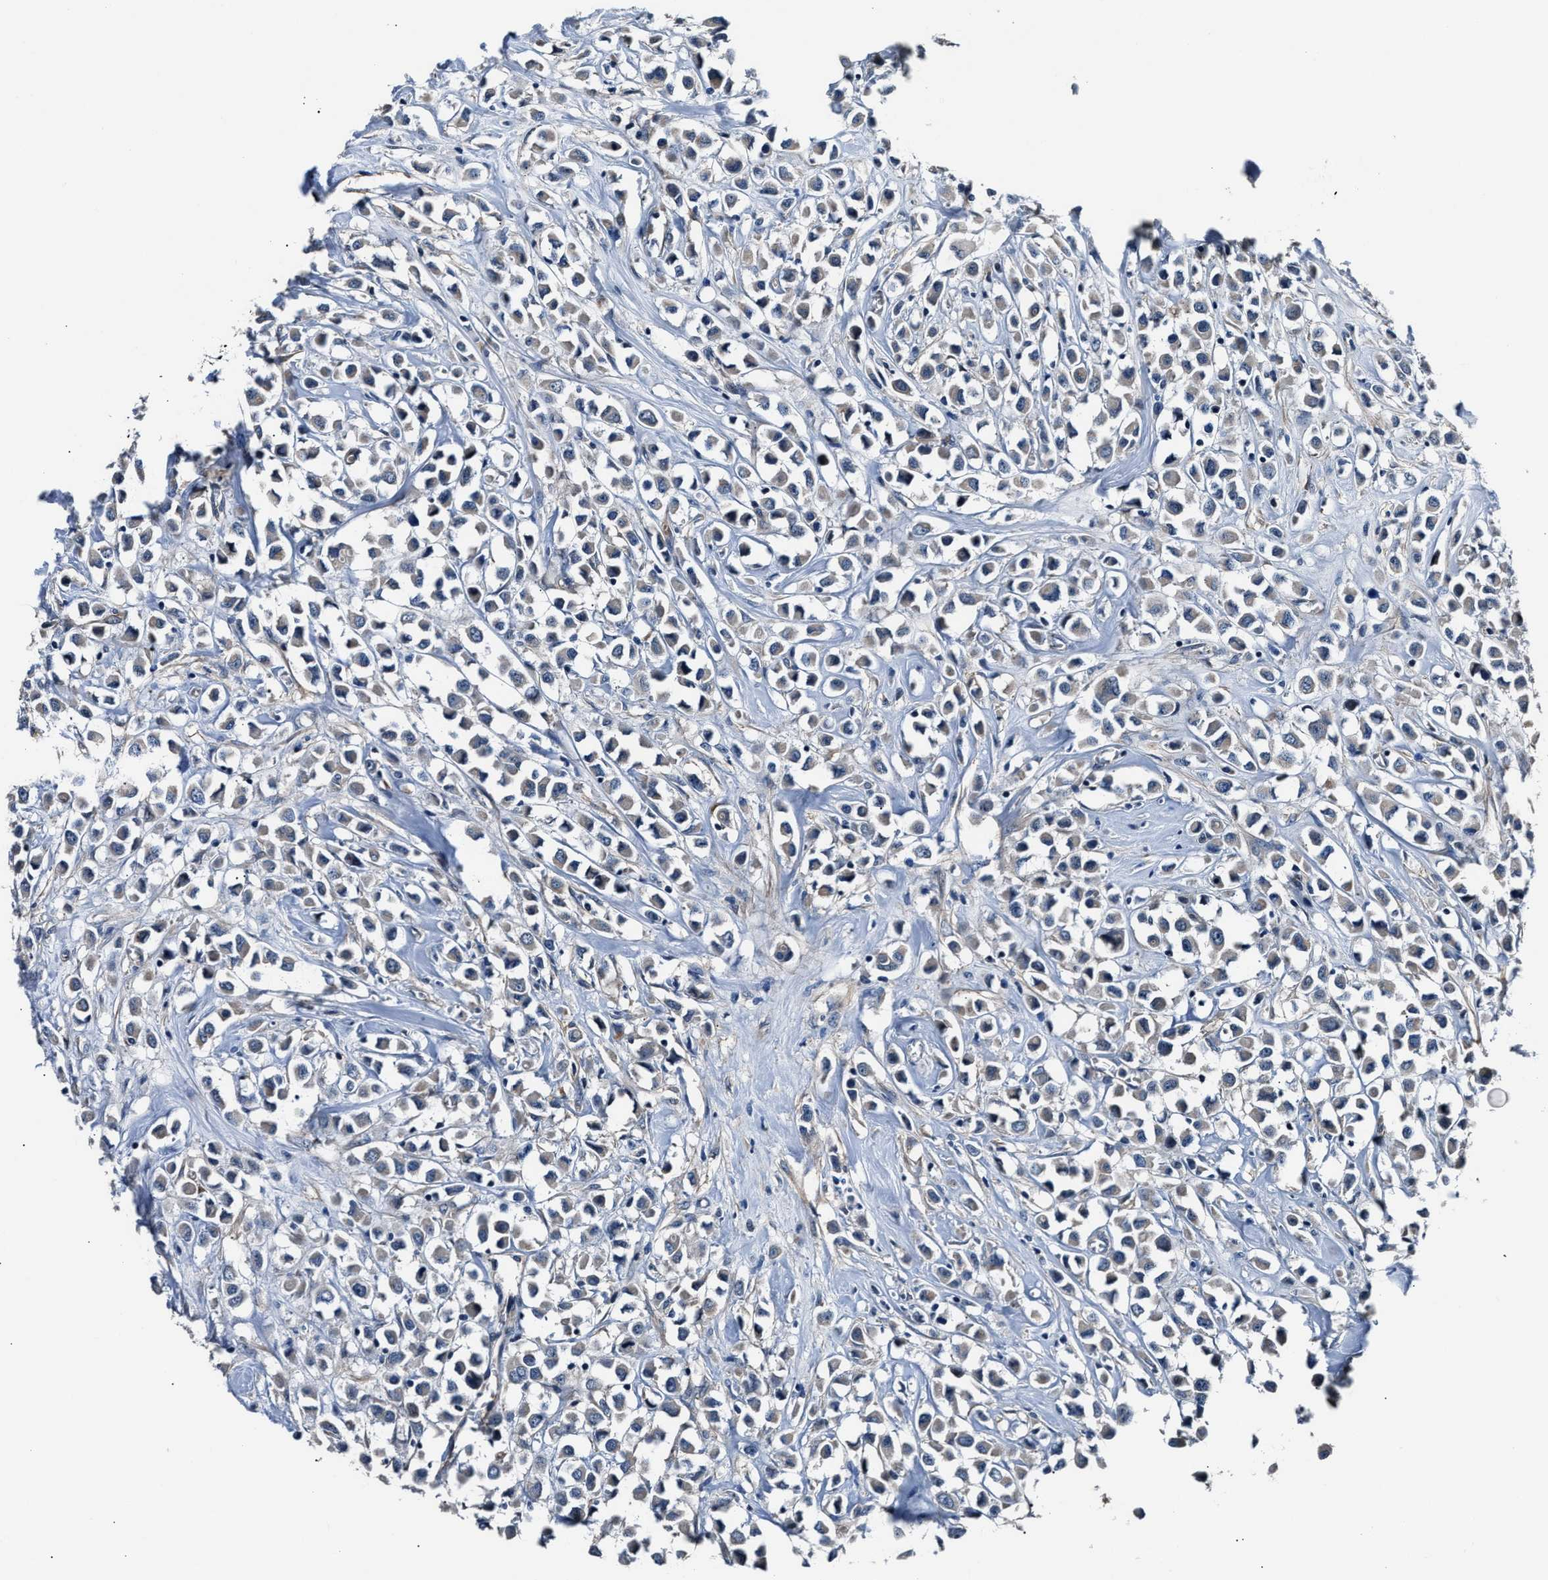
{"staining": {"intensity": "weak", "quantity": "<25%", "location": "cytoplasmic/membranous"}, "tissue": "breast cancer", "cell_type": "Tumor cells", "image_type": "cancer", "snomed": [{"axis": "morphology", "description": "Duct carcinoma"}, {"axis": "topography", "description": "Breast"}], "caption": "Breast cancer (invasive ductal carcinoma) stained for a protein using immunohistochemistry (IHC) displays no positivity tumor cells.", "gene": "MPDZ", "patient": {"sex": "female", "age": 61}}